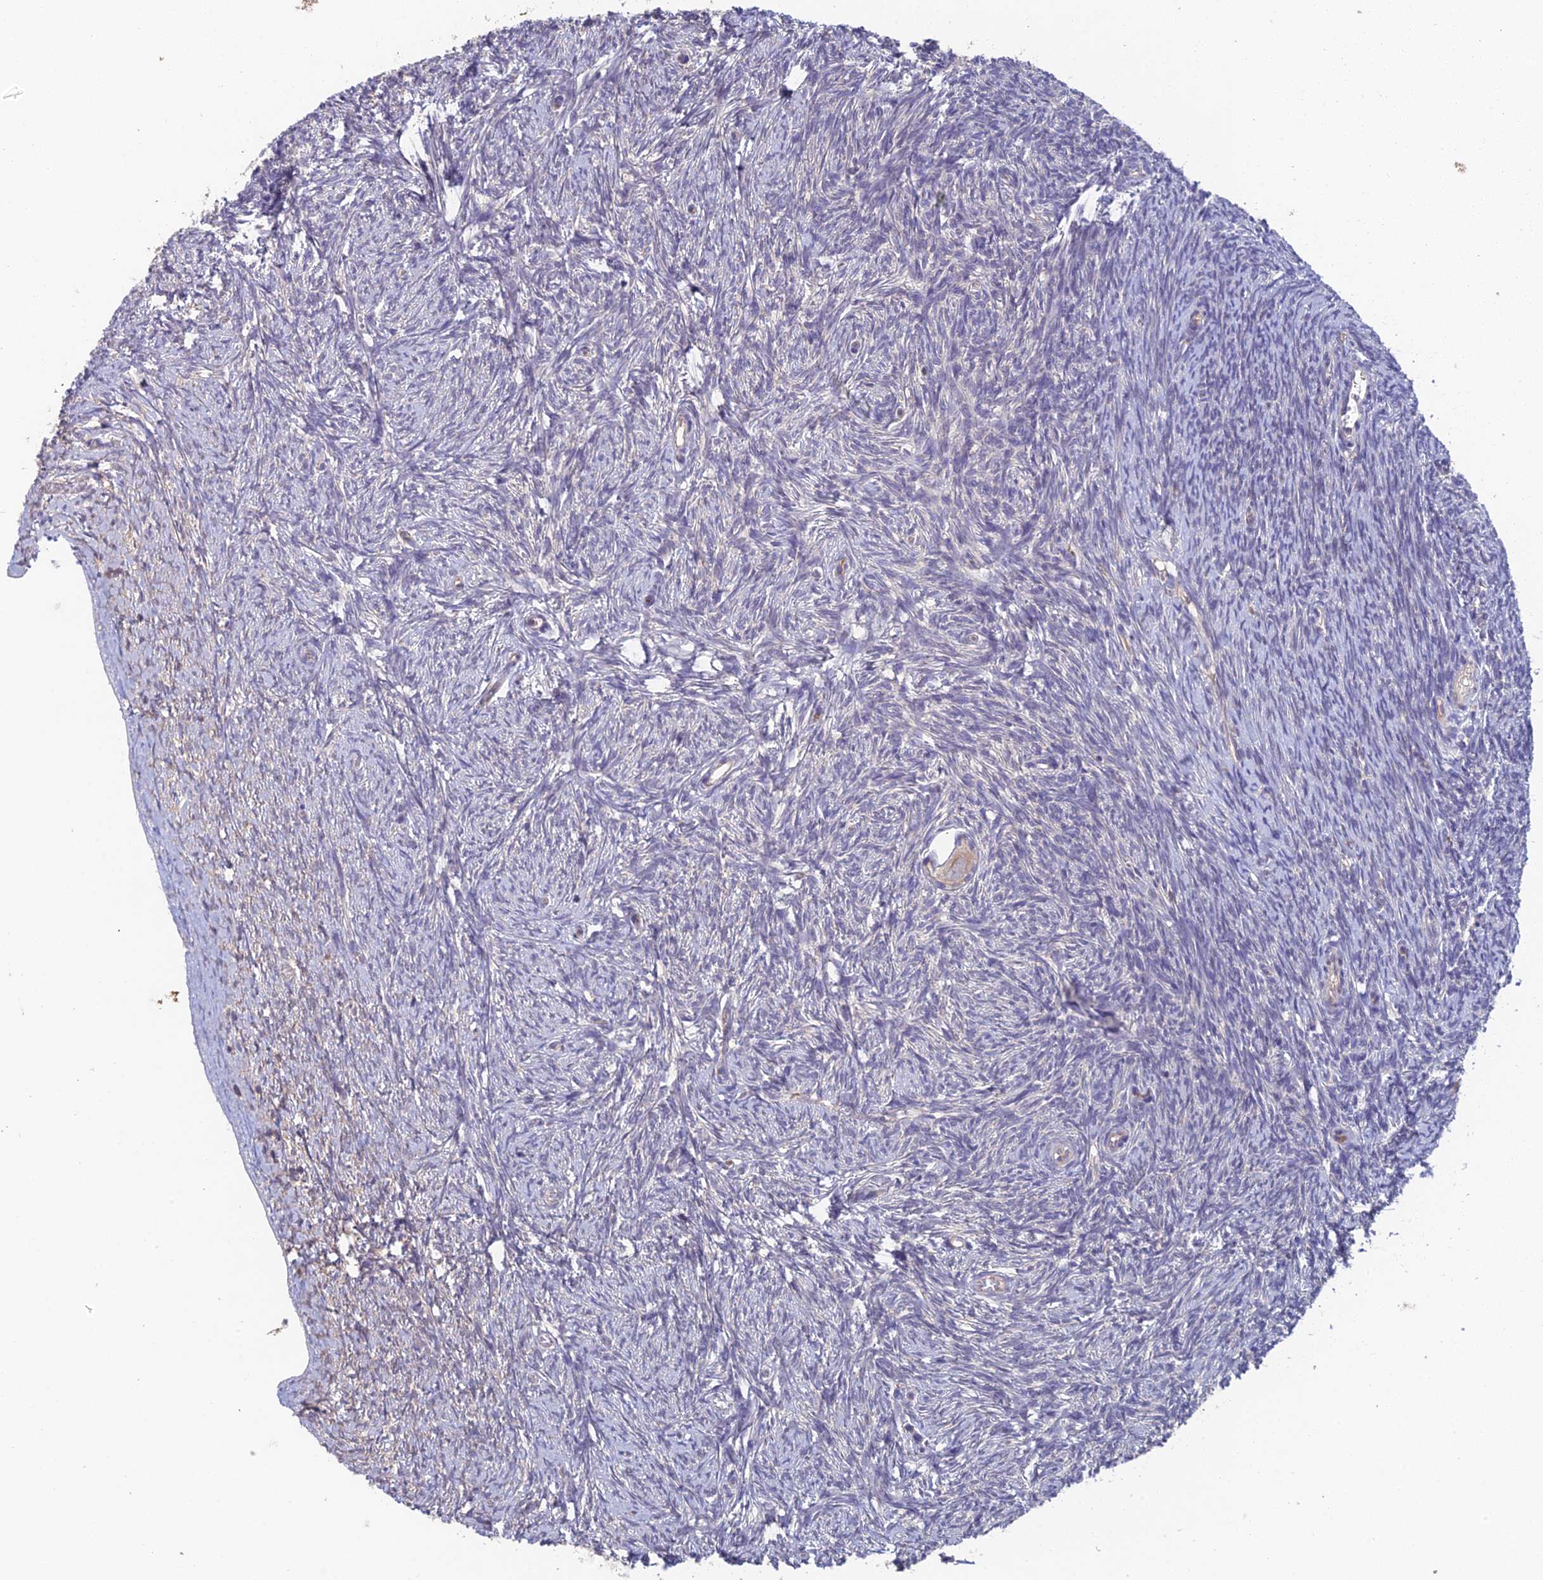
{"staining": {"intensity": "negative", "quantity": "none", "location": "none"}, "tissue": "ovary", "cell_type": "Follicle cells", "image_type": "normal", "snomed": [{"axis": "morphology", "description": "Normal tissue, NOS"}, {"axis": "topography", "description": "Ovary"}], "caption": "The image reveals no significant expression in follicle cells of ovary. (DAB (3,3'-diaminobenzidine) immunohistochemistry (IHC) with hematoxylin counter stain).", "gene": "ADAMTS13", "patient": {"sex": "female", "age": 44}}